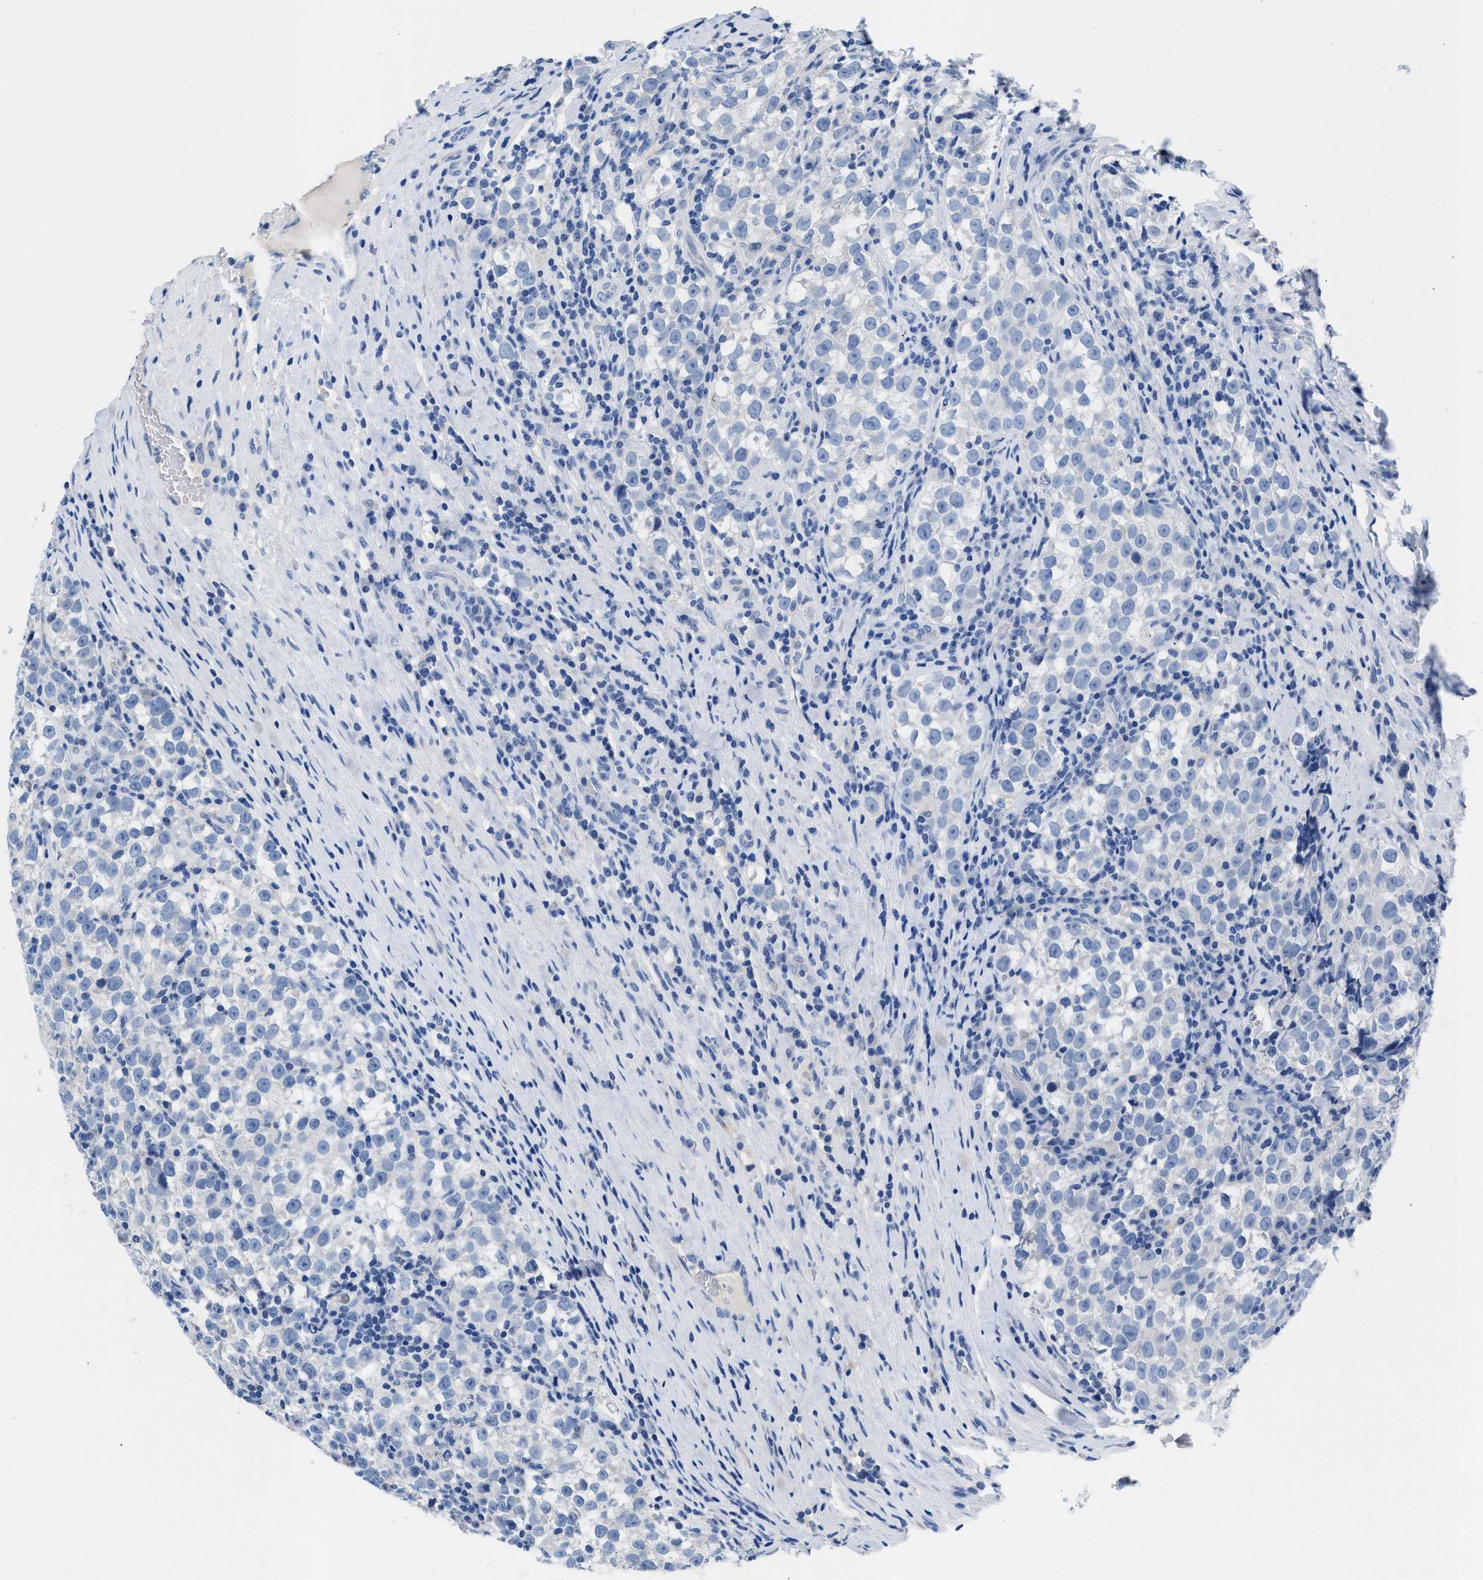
{"staining": {"intensity": "negative", "quantity": "none", "location": "none"}, "tissue": "testis cancer", "cell_type": "Tumor cells", "image_type": "cancer", "snomed": [{"axis": "morphology", "description": "Normal tissue, NOS"}, {"axis": "morphology", "description": "Seminoma, NOS"}, {"axis": "topography", "description": "Testis"}], "caption": "Immunohistochemistry of testis cancer (seminoma) reveals no expression in tumor cells.", "gene": "SLFN13", "patient": {"sex": "male", "age": 43}}